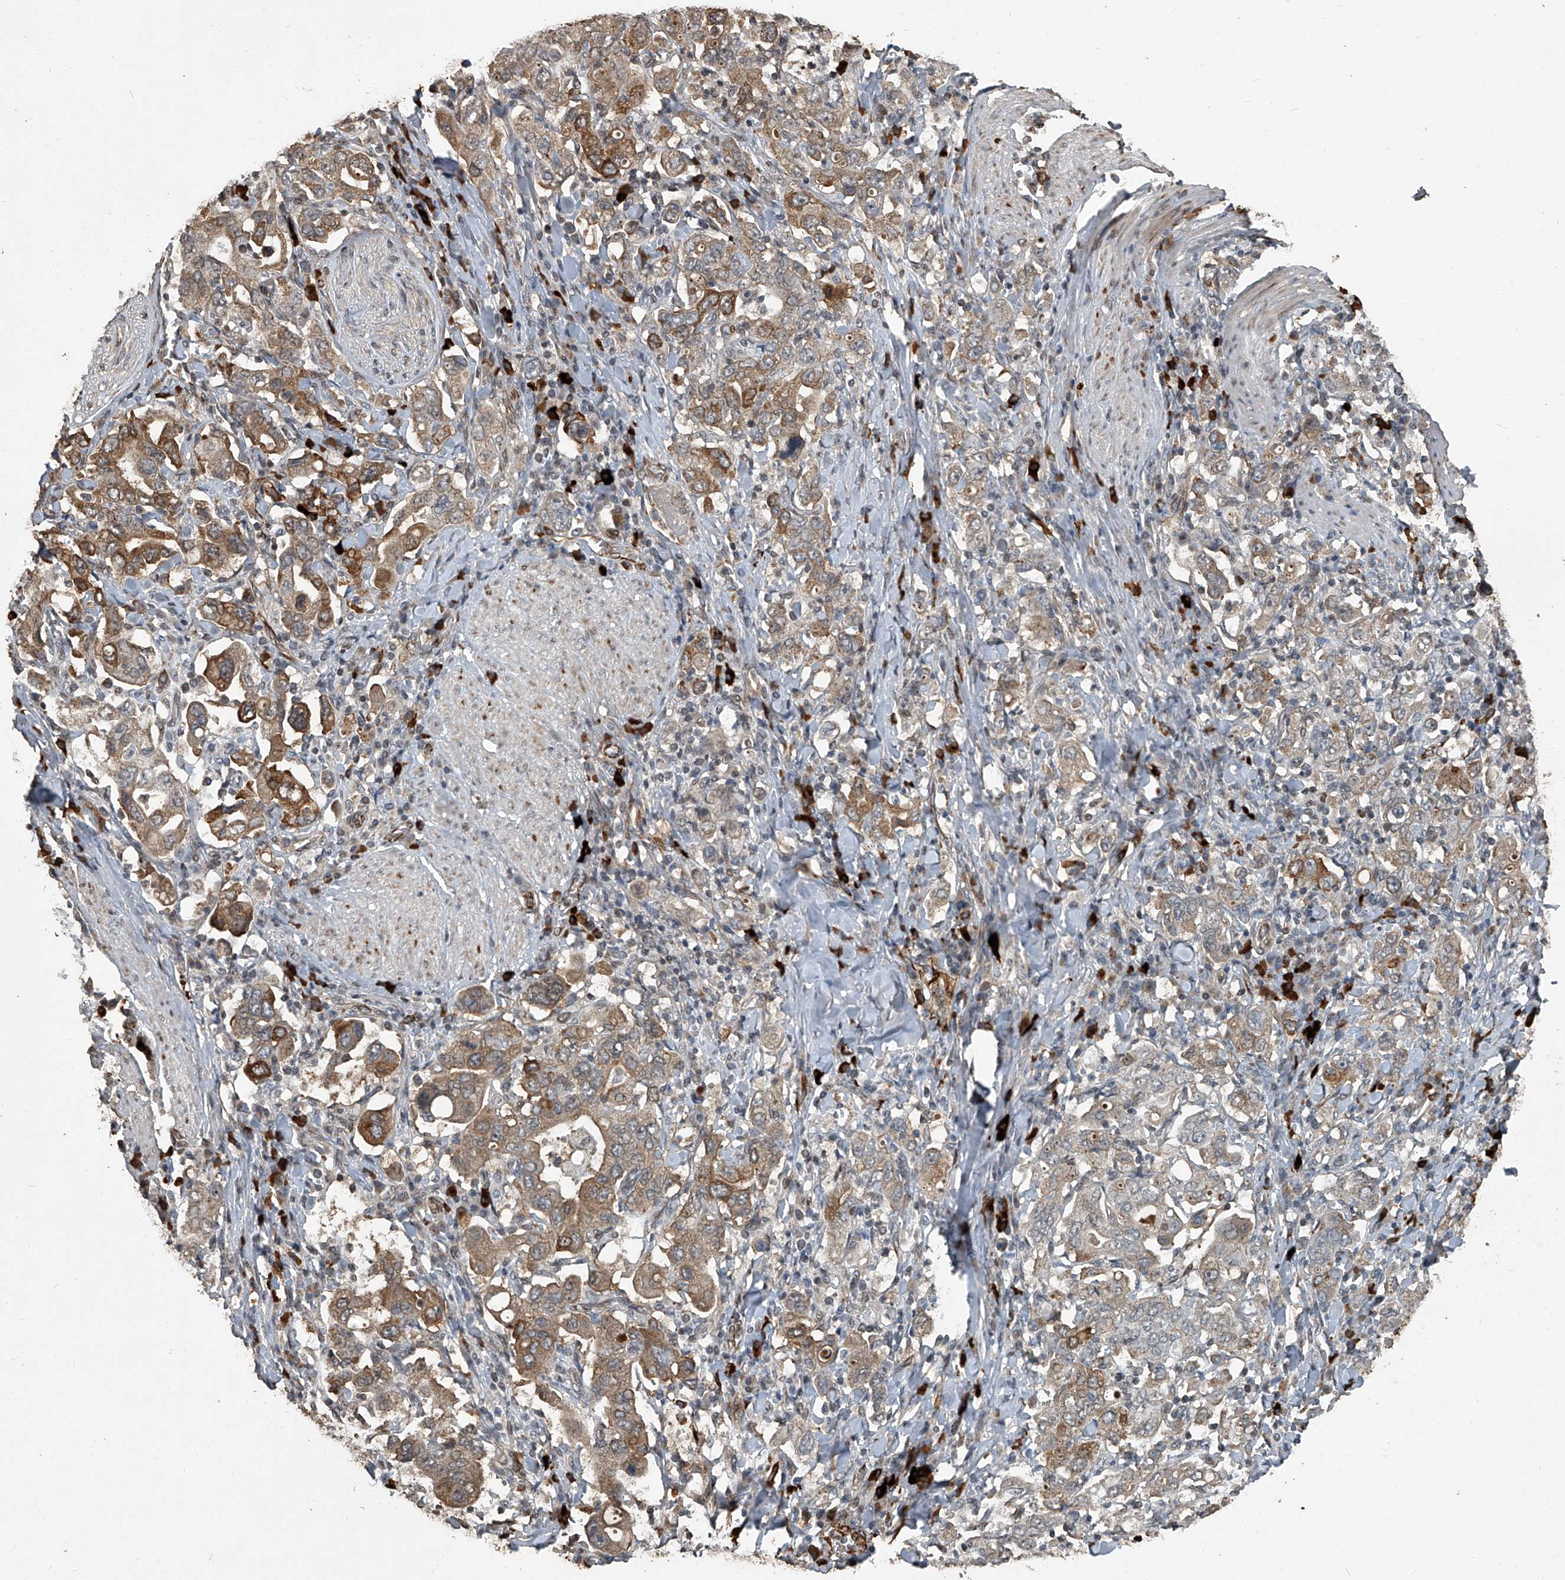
{"staining": {"intensity": "moderate", "quantity": ">75%", "location": "cytoplasmic/membranous"}, "tissue": "stomach cancer", "cell_type": "Tumor cells", "image_type": "cancer", "snomed": [{"axis": "morphology", "description": "Adenocarcinoma, NOS"}, {"axis": "topography", "description": "Stomach, upper"}], "caption": "Immunohistochemical staining of human adenocarcinoma (stomach) demonstrates medium levels of moderate cytoplasmic/membranous protein expression in about >75% of tumor cells.", "gene": "GPR132", "patient": {"sex": "male", "age": 62}}